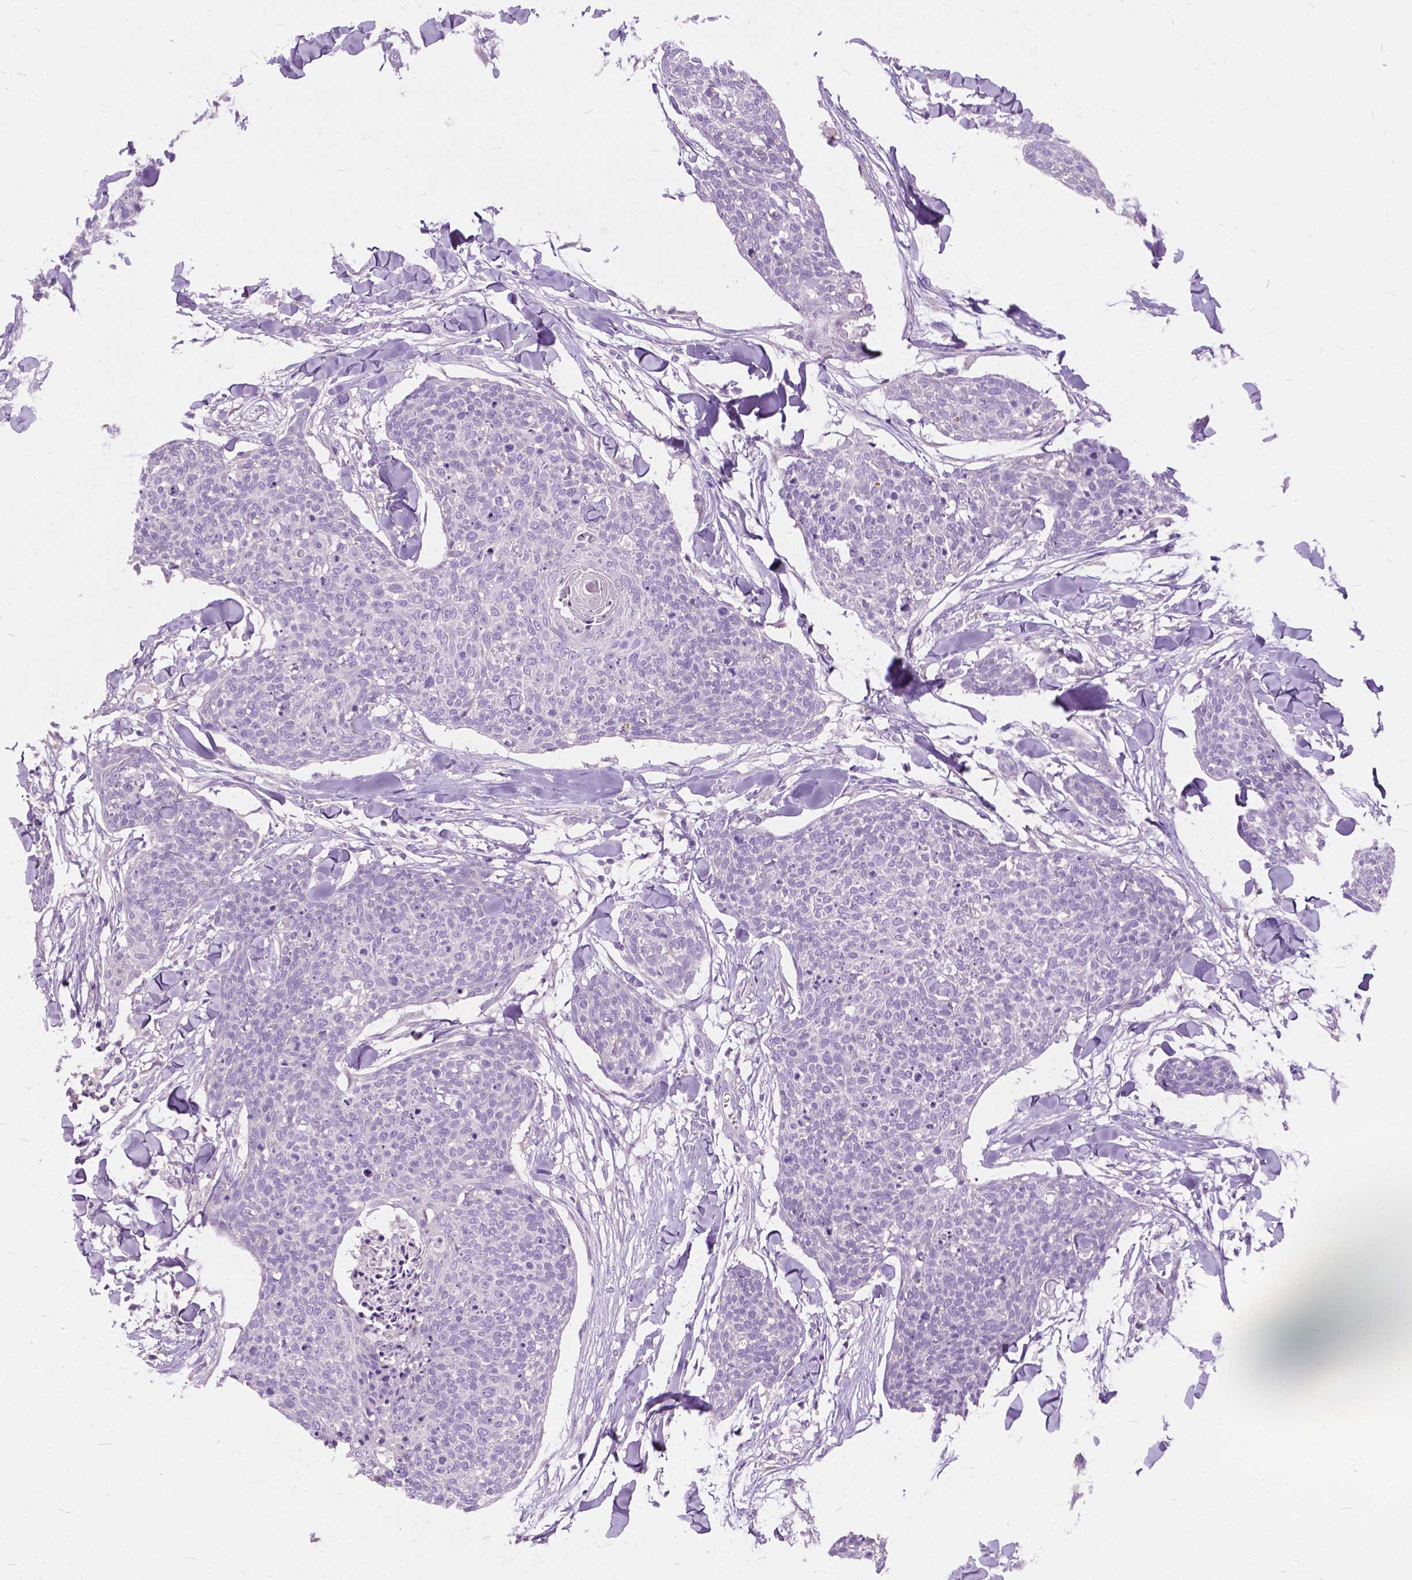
{"staining": {"intensity": "negative", "quantity": "none", "location": "none"}, "tissue": "skin cancer", "cell_type": "Tumor cells", "image_type": "cancer", "snomed": [{"axis": "morphology", "description": "Squamous cell carcinoma, NOS"}, {"axis": "topography", "description": "Skin"}, {"axis": "topography", "description": "Vulva"}], "caption": "Immunohistochemical staining of human squamous cell carcinoma (skin) reveals no significant positivity in tumor cells.", "gene": "PRR35", "patient": {"sex": "female", "age": 75}}